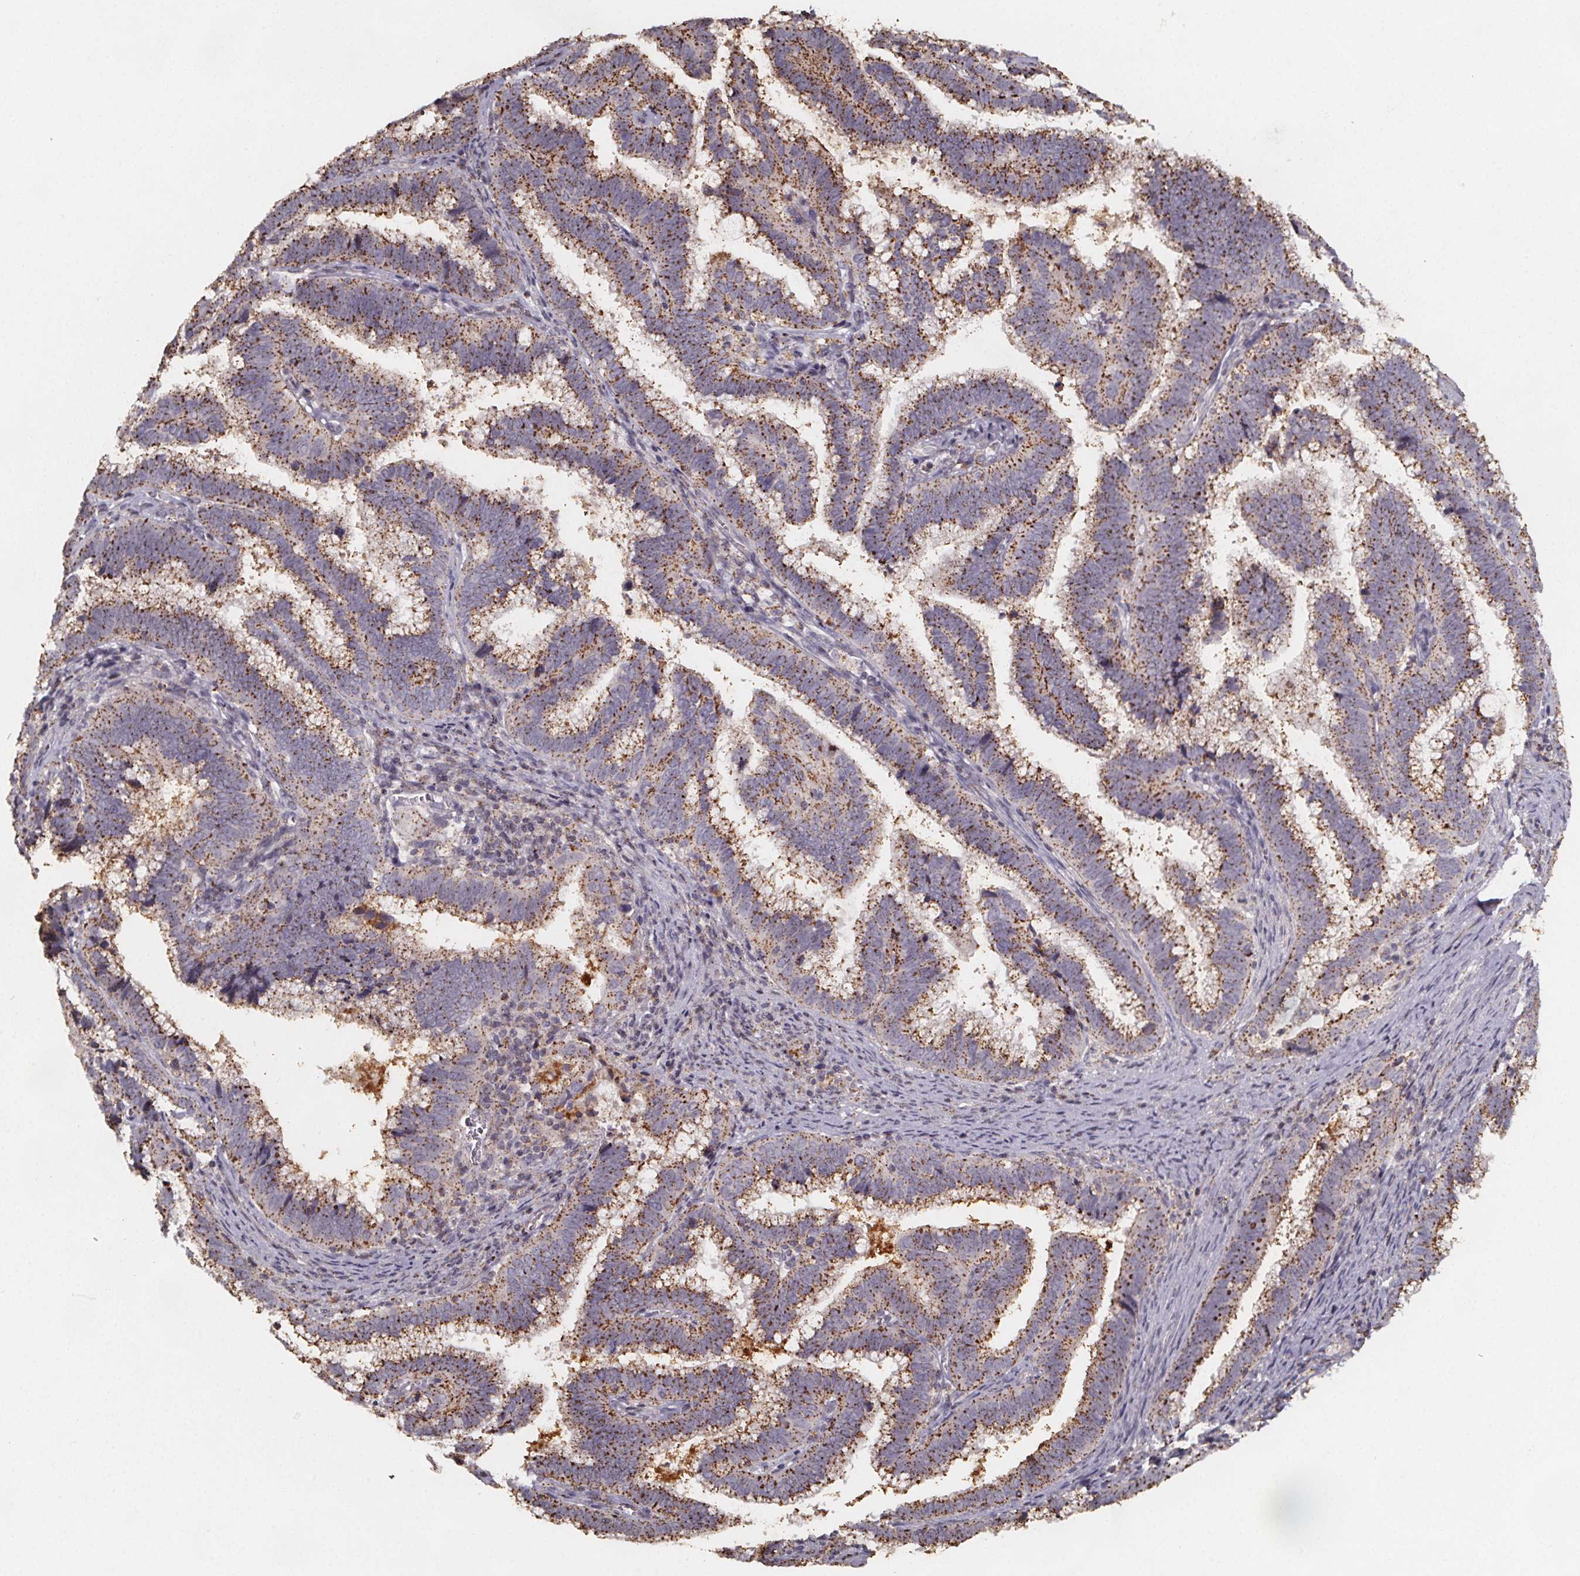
{"staining": {"intensity": "moderate", "quantity": ">75%", "location": "cytoplasmic/membranous"}, "tissue": "cervical cancer", "cell_type": "Tumor cells", "image_type": "cancer", "snomed": [{"axis": "morphology", "description": "Adenocarcinoma, NOS"}, {"axis": "topography", "description": "Cervix"}], "caption": "Immunohistochemistry (DAB) staining of adenocarcinoma (cervical) displays moderate cytoplasmic/membranous protein positivity in approximately >75% of tumor cells. The protein of interest is stained brown, and the nuclei are stained in blue (DAB IHC with brightfield microscopy, high magnification).", "gene": "ZNF879", "patient": {"sex": "female", "age": 61}}